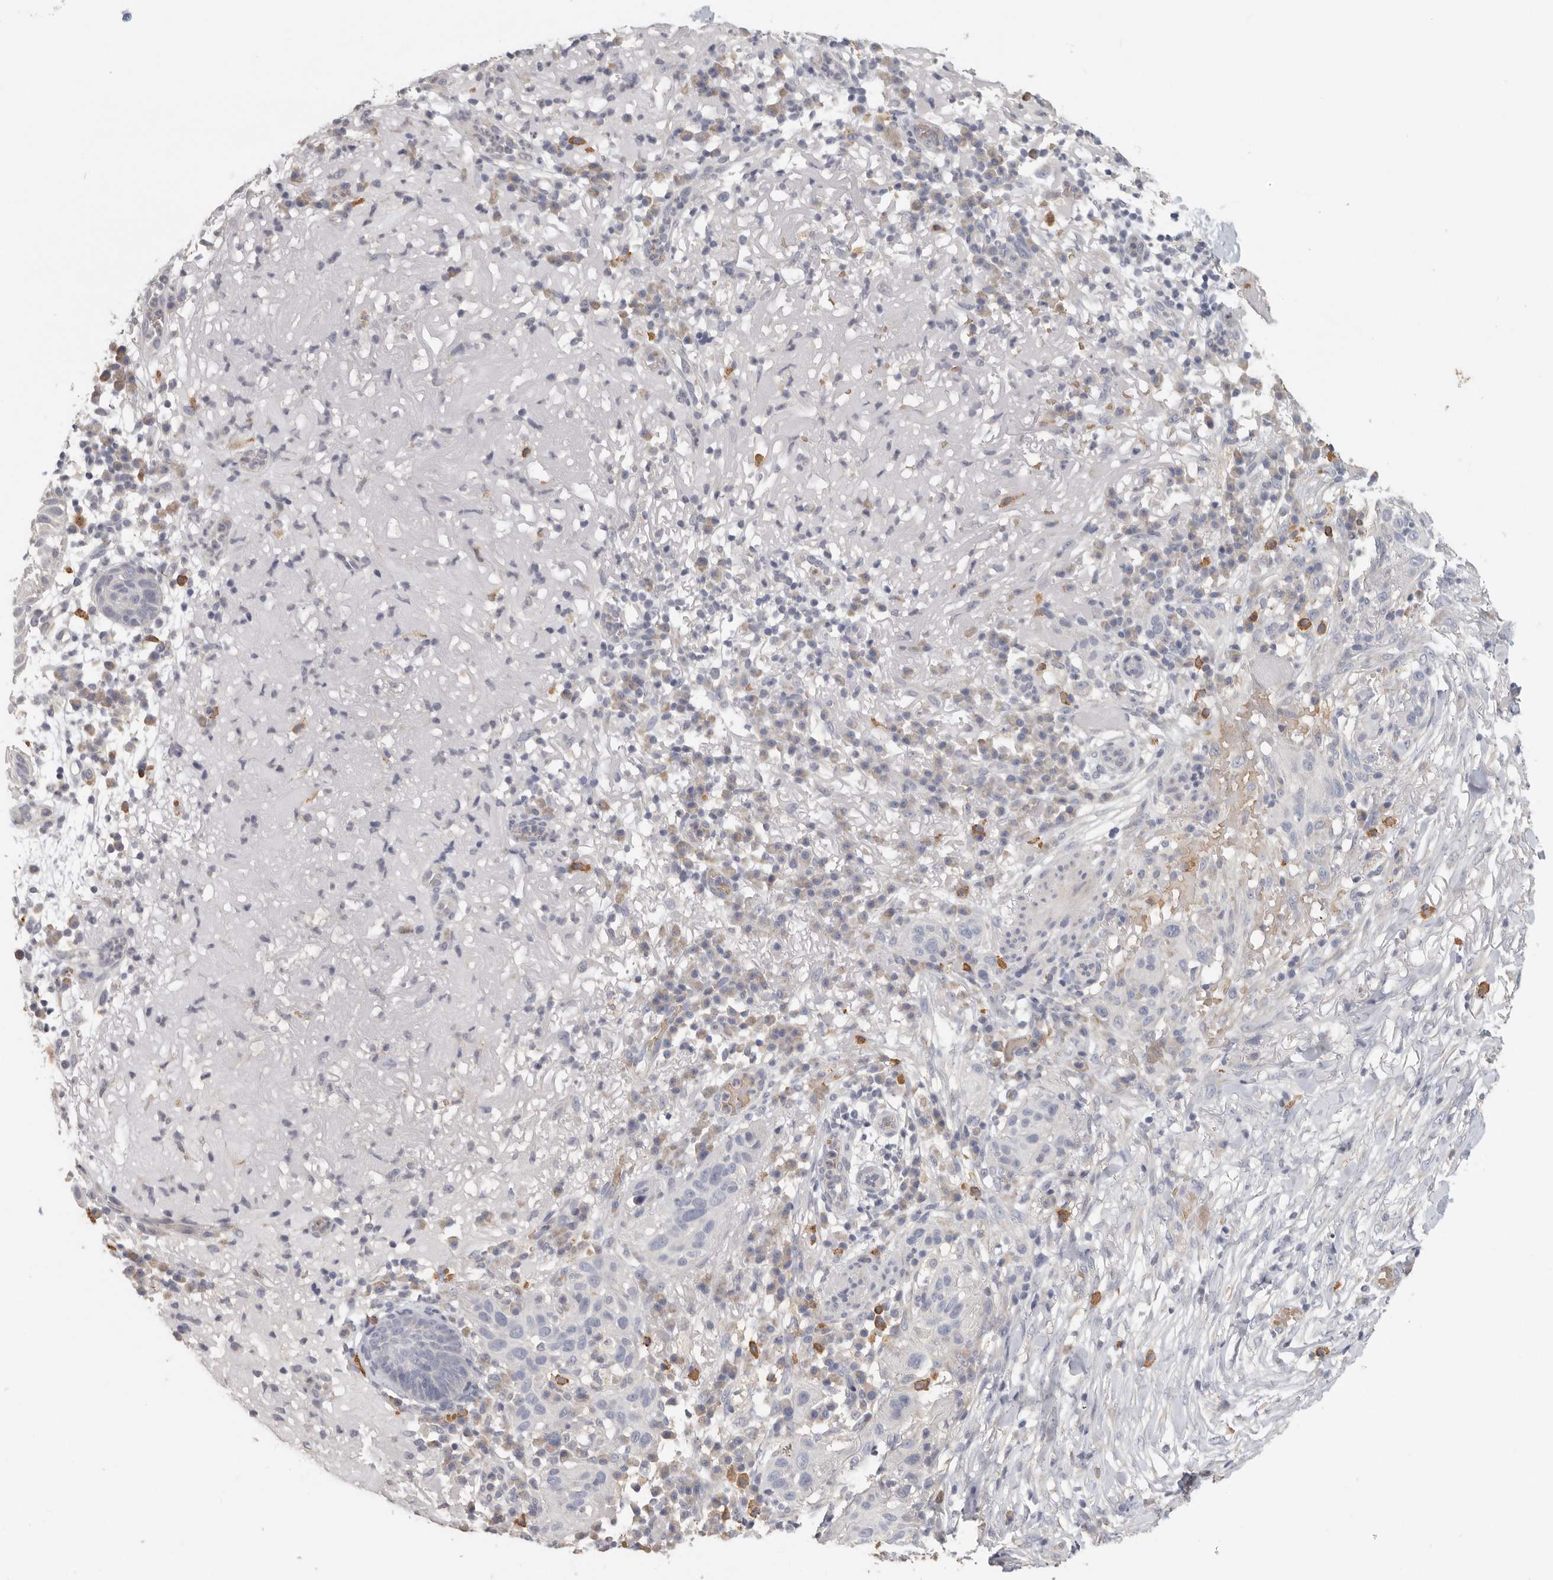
{"staining": {"intensity": "negative", "quantity": "none", "location": "none"}, "tissue": "skin cancer", "cell_type": "Tumor cells", "image_type": "cancer", "snomed": [{"axis": "morphology", "description": "Normal tissue, NOS"}, {"axis": "morphology", "description": "Squamous cell carcinoma, NOS"}, {"axis": "topography", "description": "Skin"}], "caption": "Protein analysis of skin squamous cell carcinoma displays no significant staining in tumor cells.", "gene": "DNAJC11", "patient": {"sex": "female", "age": 96}}